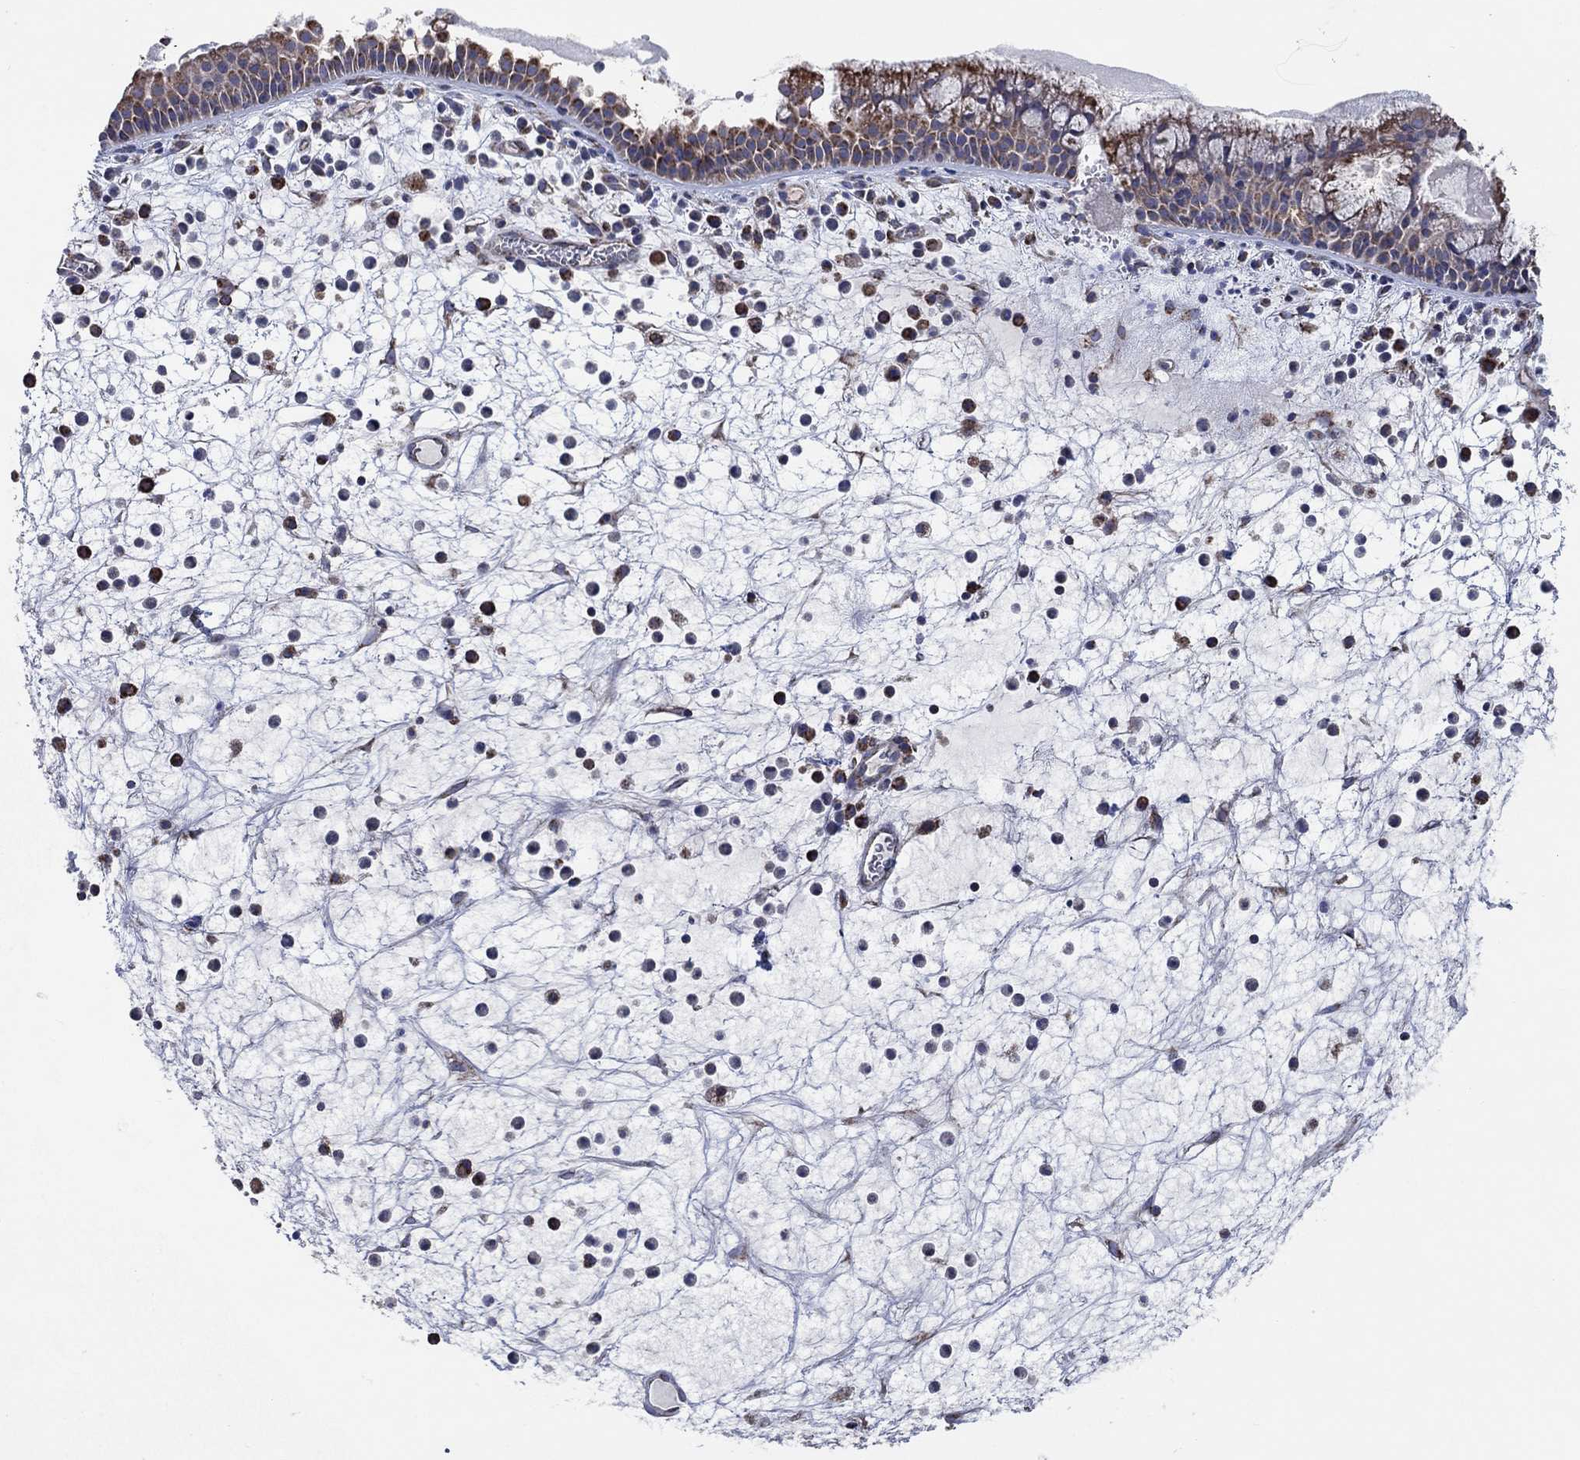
{"staining": {"intensity": "strong", "quantity": "25%-75%", "location": "cytoplasmic/membranous"}, "tissue": "nasopharynx", "cell_type": "Respiratory epithelial cells", "image_type": "normal", "snomed": [{"axis": "morphology", "description": "Normal tissue, NOS"}, {"axis": "topography", "description": "Nasopharynx"}], "caption": "Immunohistochemical staining of benign human nasopharynx shows high levels of strong cytoplasmic/membranous positivity in about 25%-75% of respiratory epithelial cells. (DAB = brown stain, brightfield microscopy at high magnification).", "gene": "NCEH1", "patient": {"sex": "female", "age": 73}}